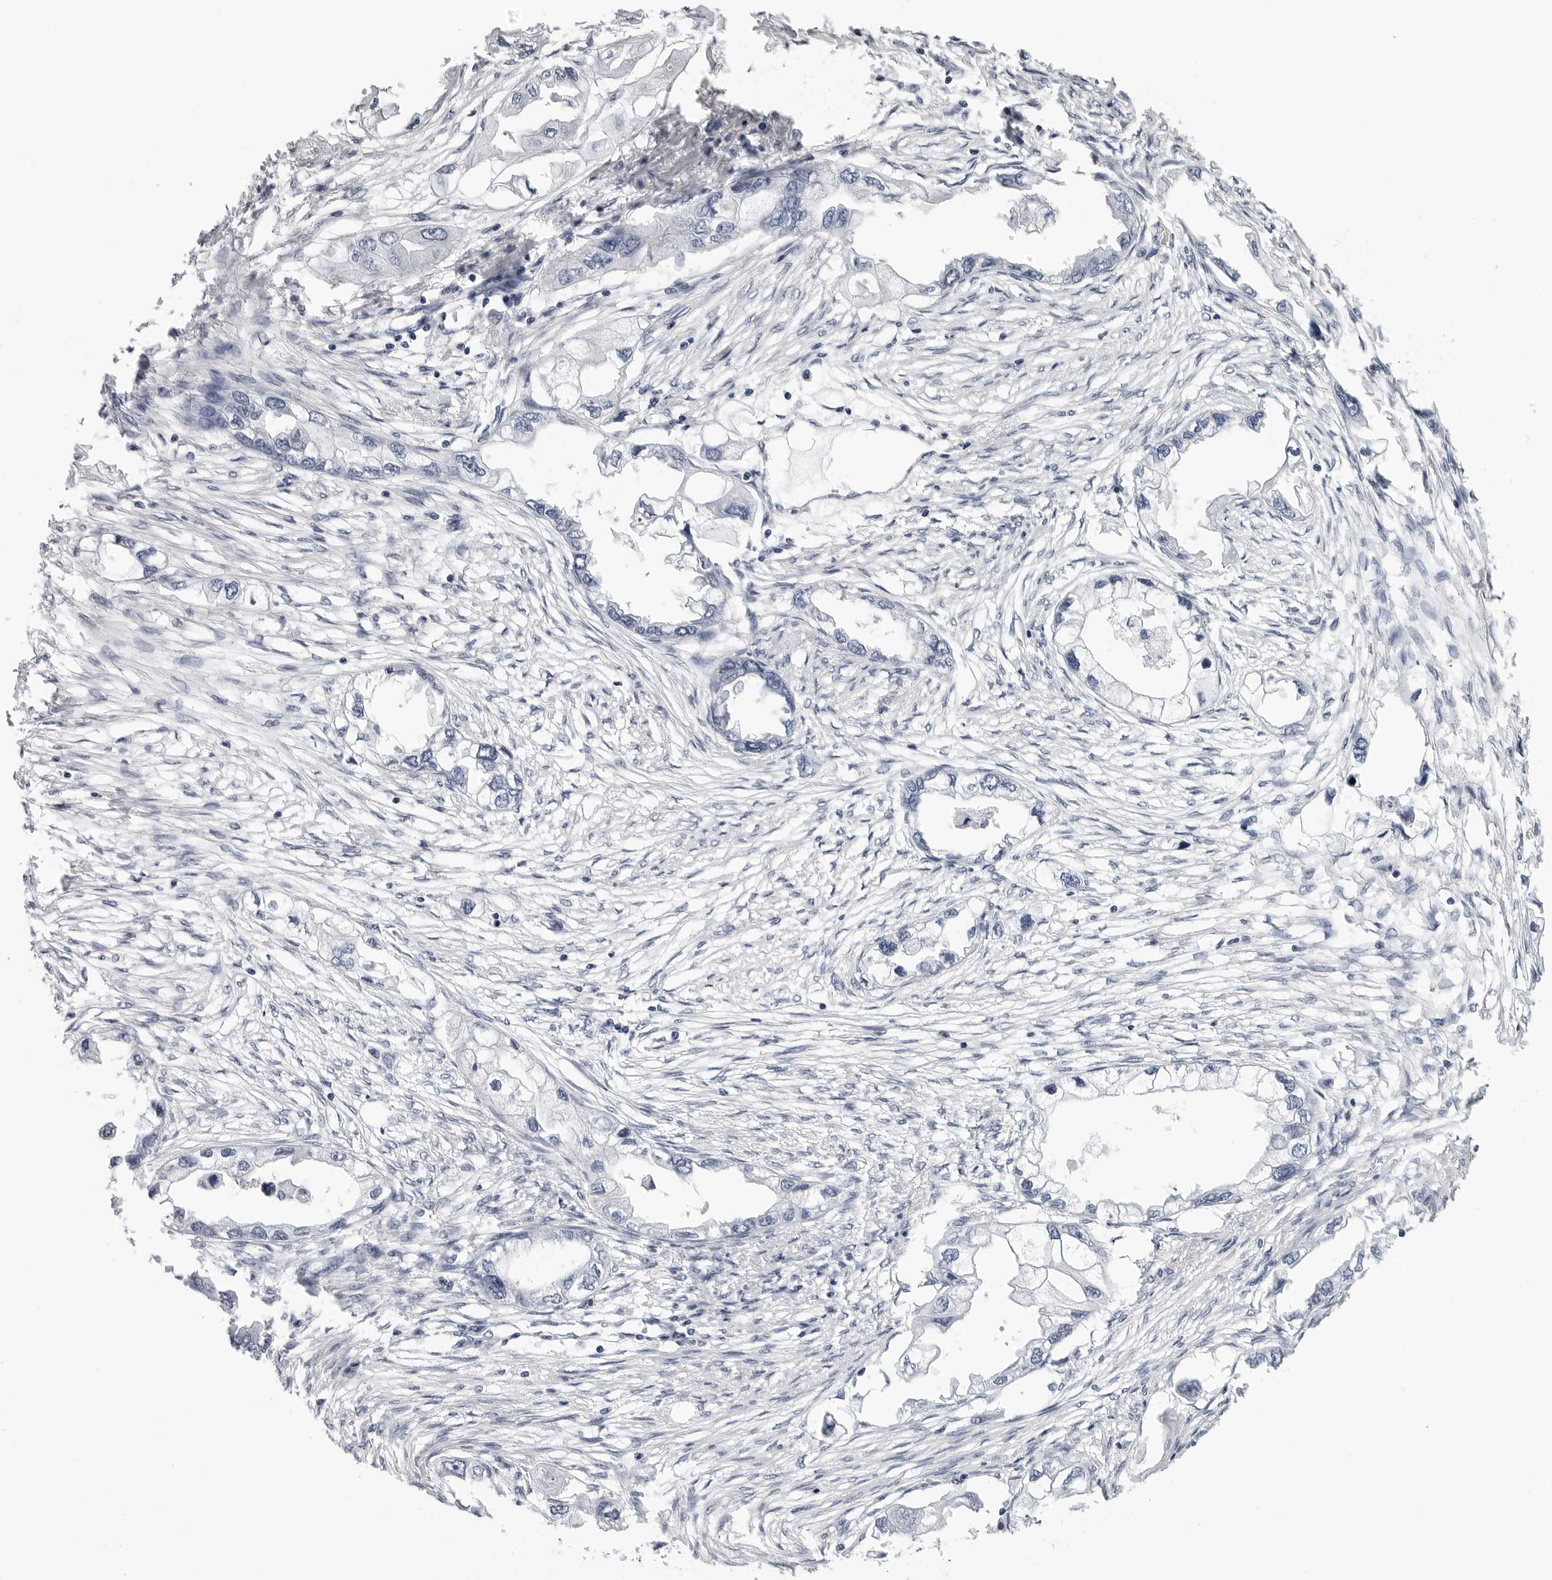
{"staining": {"intensity": "negative", "quantity": "none", "location": "none"}, "tissue": "endometrial cancer", "cell_type": "Tumor cells", "image_type": "cancer", "snomed": [{"axis": "morphology", "description": "Adenocarcinoma, NOS"}, {"axis": "morphology", "description": "Adenocarcinoma, metastatic, NOS"}, {"axis": "topography", "description": "Adipose tissue"}, {"axis": "topography", "description": "Endometrium"}], "caption": "Immunohistochemistry histopathology image of human endometrial cancer stained for a protein (brown), which exhibits no staining in tumor cells. Nuclei are stained in blue.", "gene": "TRMT13", "patient": {"sex": "female", "age": 67}}